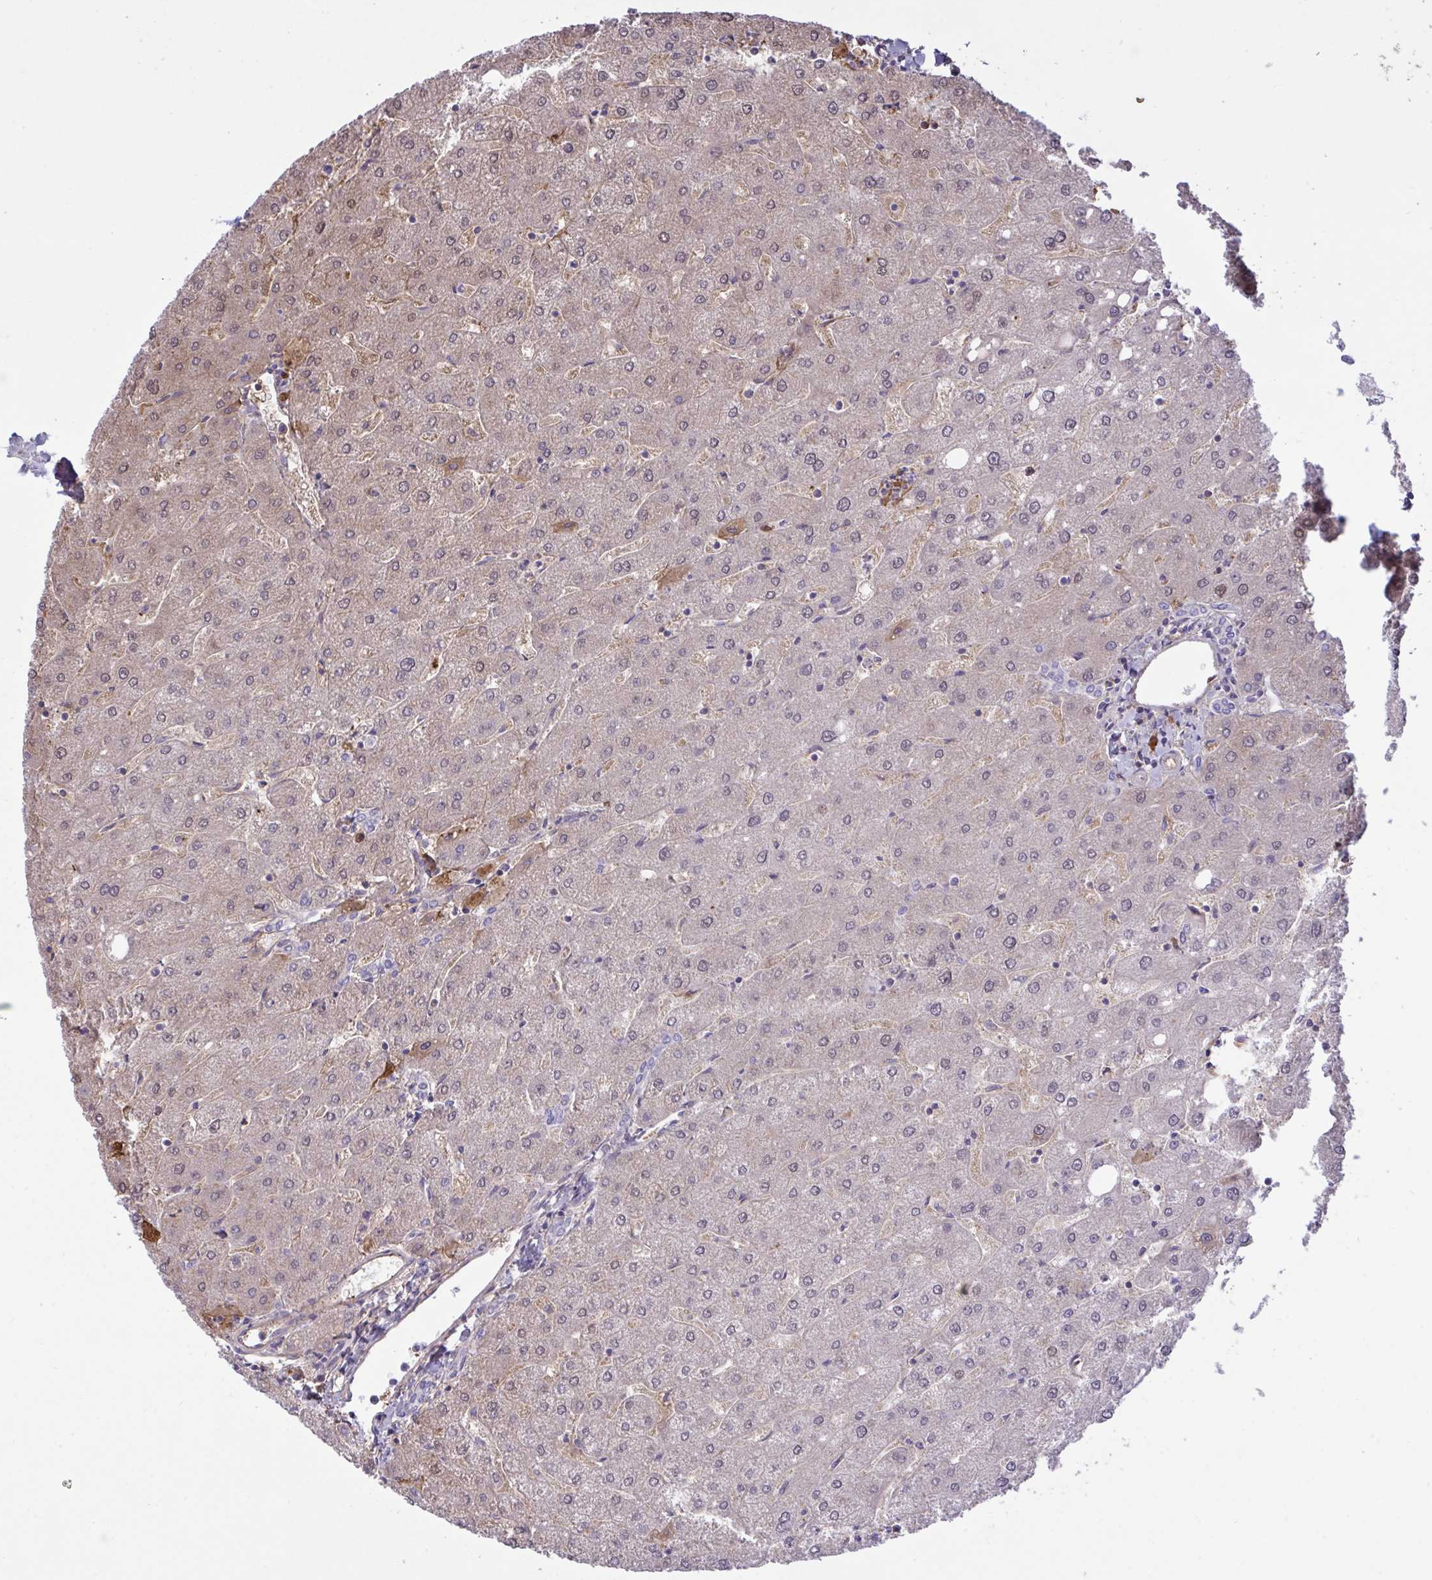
{"staining": {"intensity": "negative", "quantity": "none", "location": "none"}, "tissue": "liver", "cell_type": "Cholangiocytes", "image_type": "normal", "snomed": [{"axis": "morphology", "description": "Normal tissue, NOS"}, {"axis": "topography", "description": "Liver"}], "caption": "The IHC photomicrograph has no significant positivity in cholangiocytes of liver. The staining was performed using DAB (3,3'-diaminobenzidine) to visualize the protein expression in brown, while the nuclei were stained in blue with hematoxylin (Magnification: 20x).", "gene": "IL1R1", "patient": {"sex": "male", "age": 67}}